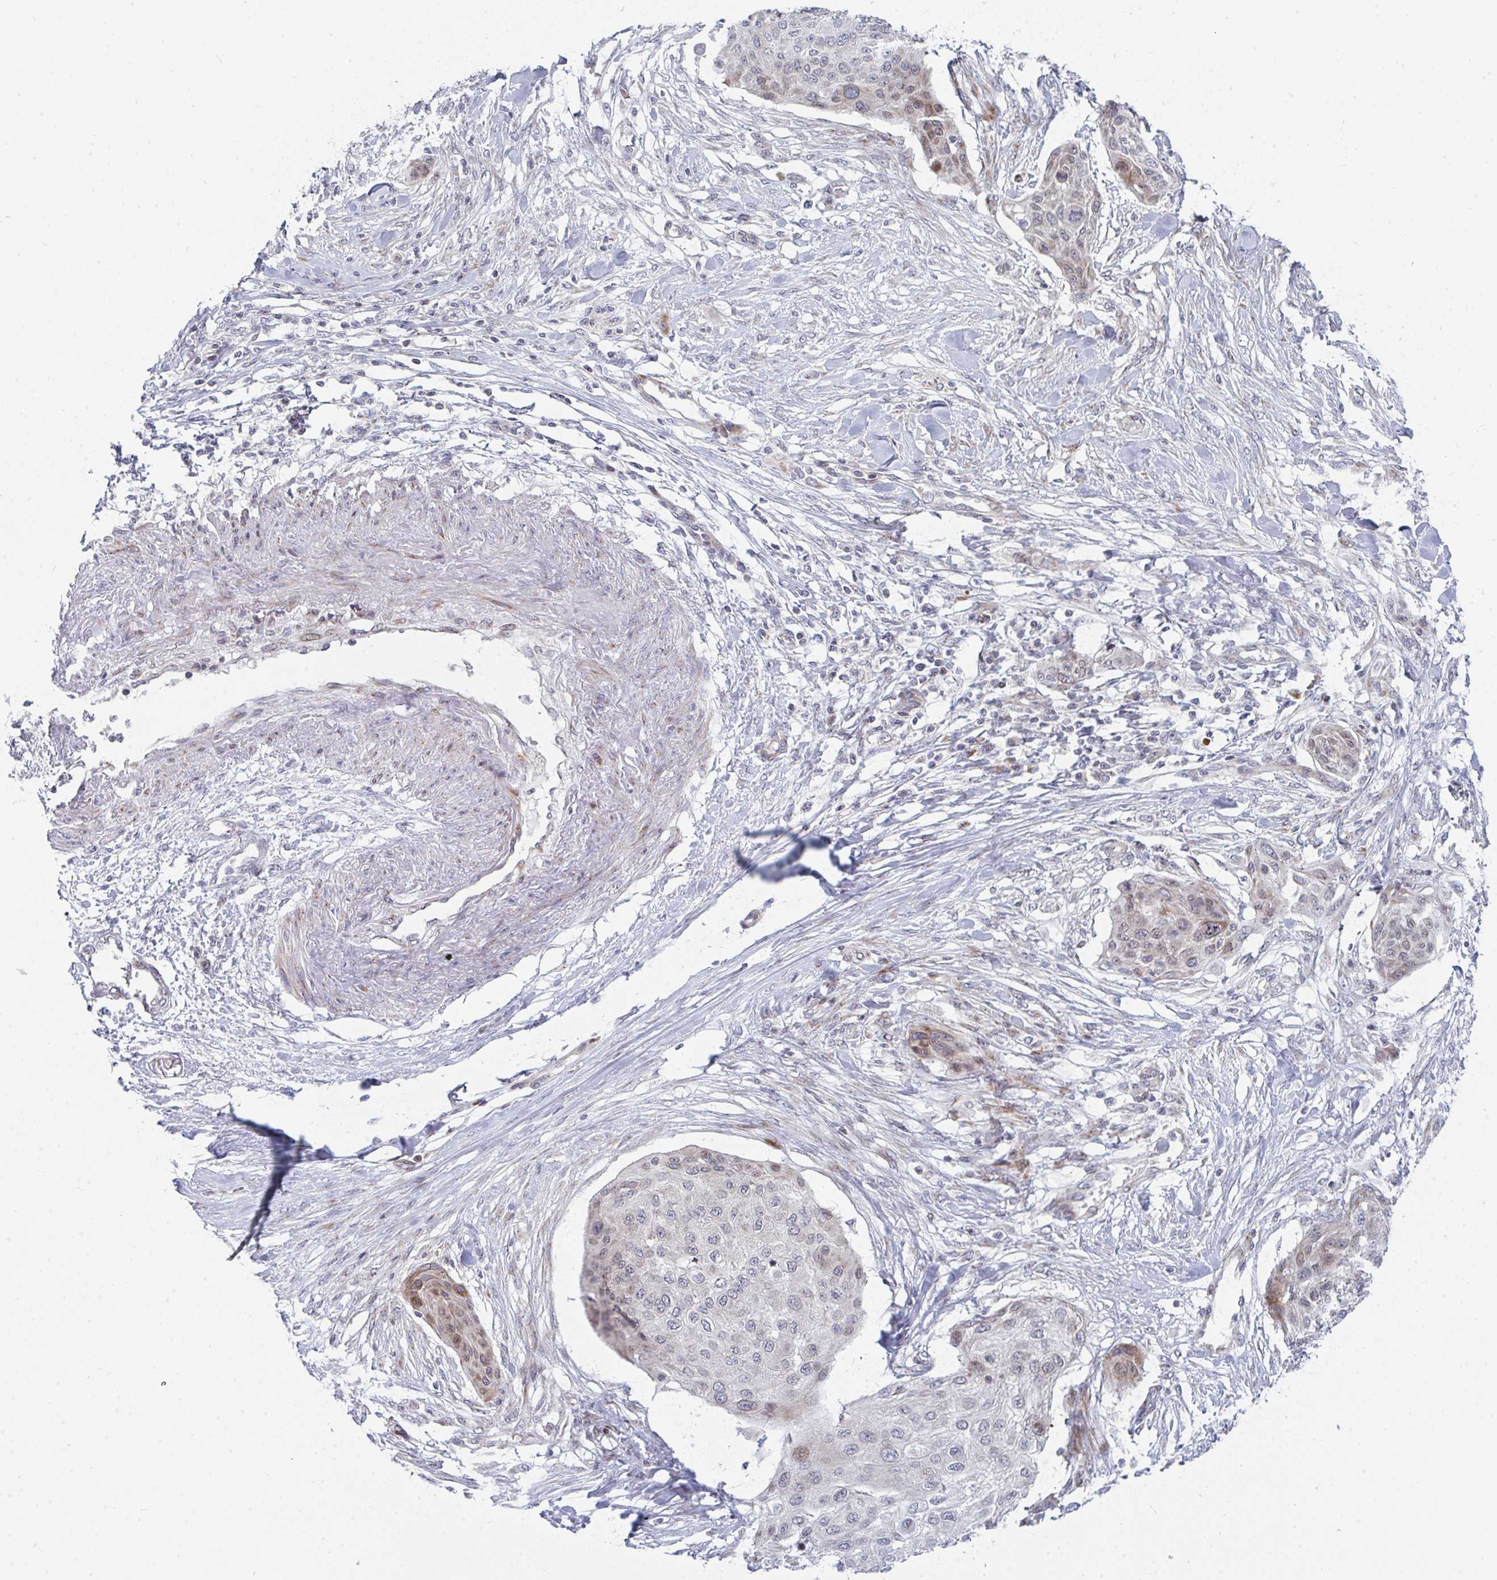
{"staining": {"intensity": "weak", "quantity": "<25%", "location": "nuclear"}, "tissue": "skin cancer", "cell_type": "Tumor cells", "image_type": "cancer", "snomed": [{"axis": "morphology", "description": "Squamous cell carcinoma, NOS"}, {"axis": "topography", "description": "Skin"}], "caption": "This is a micrograph of IHC staining of skin squamous cell carcinoma, which shows no positivity in tumor cells.", "gene": "PRKCH", "patient": {"sex": "female", "age": 87}}